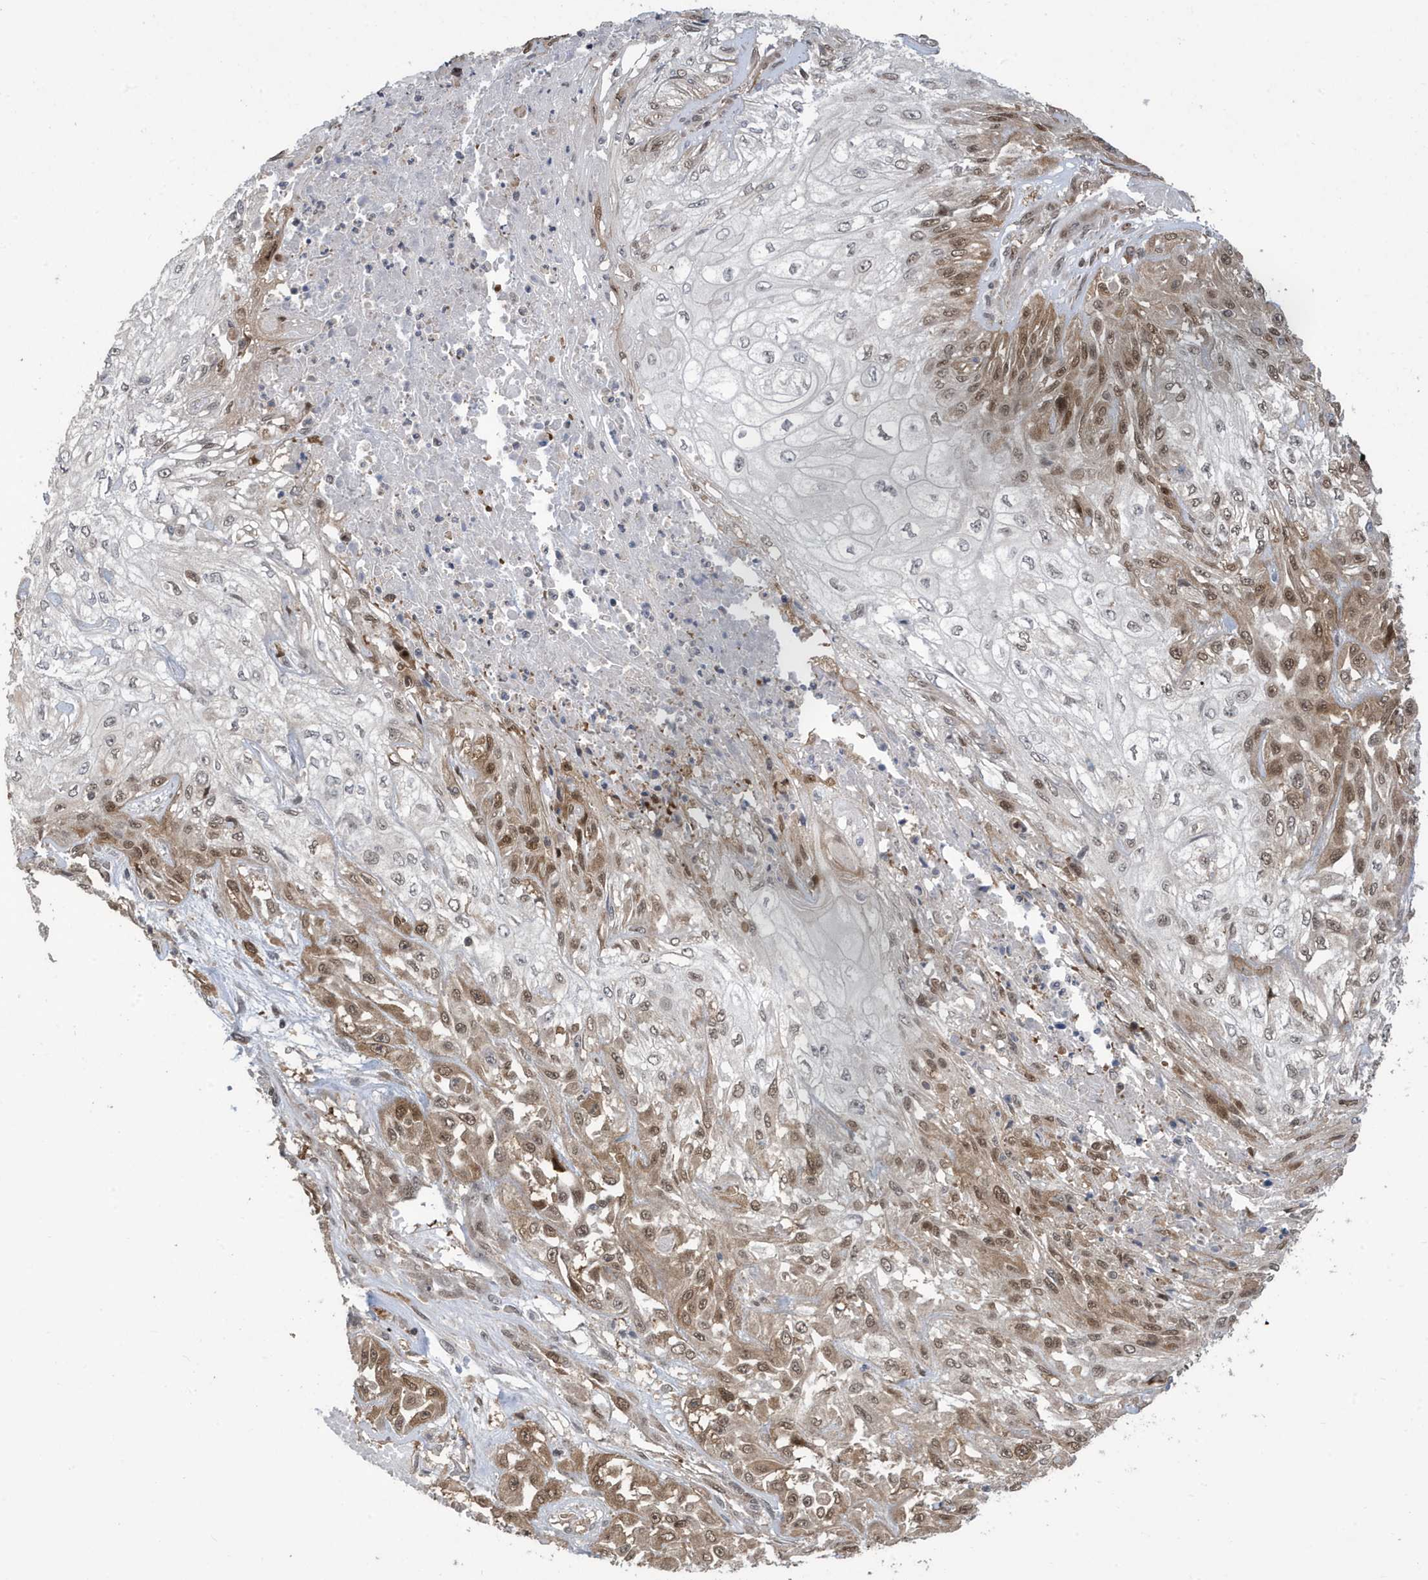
{"staining": {"intensity": "moderate", "quantity": "25%-75%", "location": "cytoplasmic/membranous,nuclear"}, "tissue": "skin cancer", "cell_type": "Tumor cells", "image_type": "cancer", "snomed": [{"axis": "morphology", "description": "Squamous cell carcinoma, NOS"}, {"axis": "morphology", "description": "Squamous cell carcinoma, metastatic, NOS"}, {"axis": "topography", "description": "Skin"}, {"axis": "topography", "description": "Lymph node"}], "caption": "High-power microscopy captured an immunohistochemistry (IHC) histopathology image of skin cancer, revealing moderate cytoplasmic/membranous and nuclear positivity in approximately 25%-75% of tumor cells.", "gene": "UBQLN1", "patient": {"sex": "male", "age": 75}}